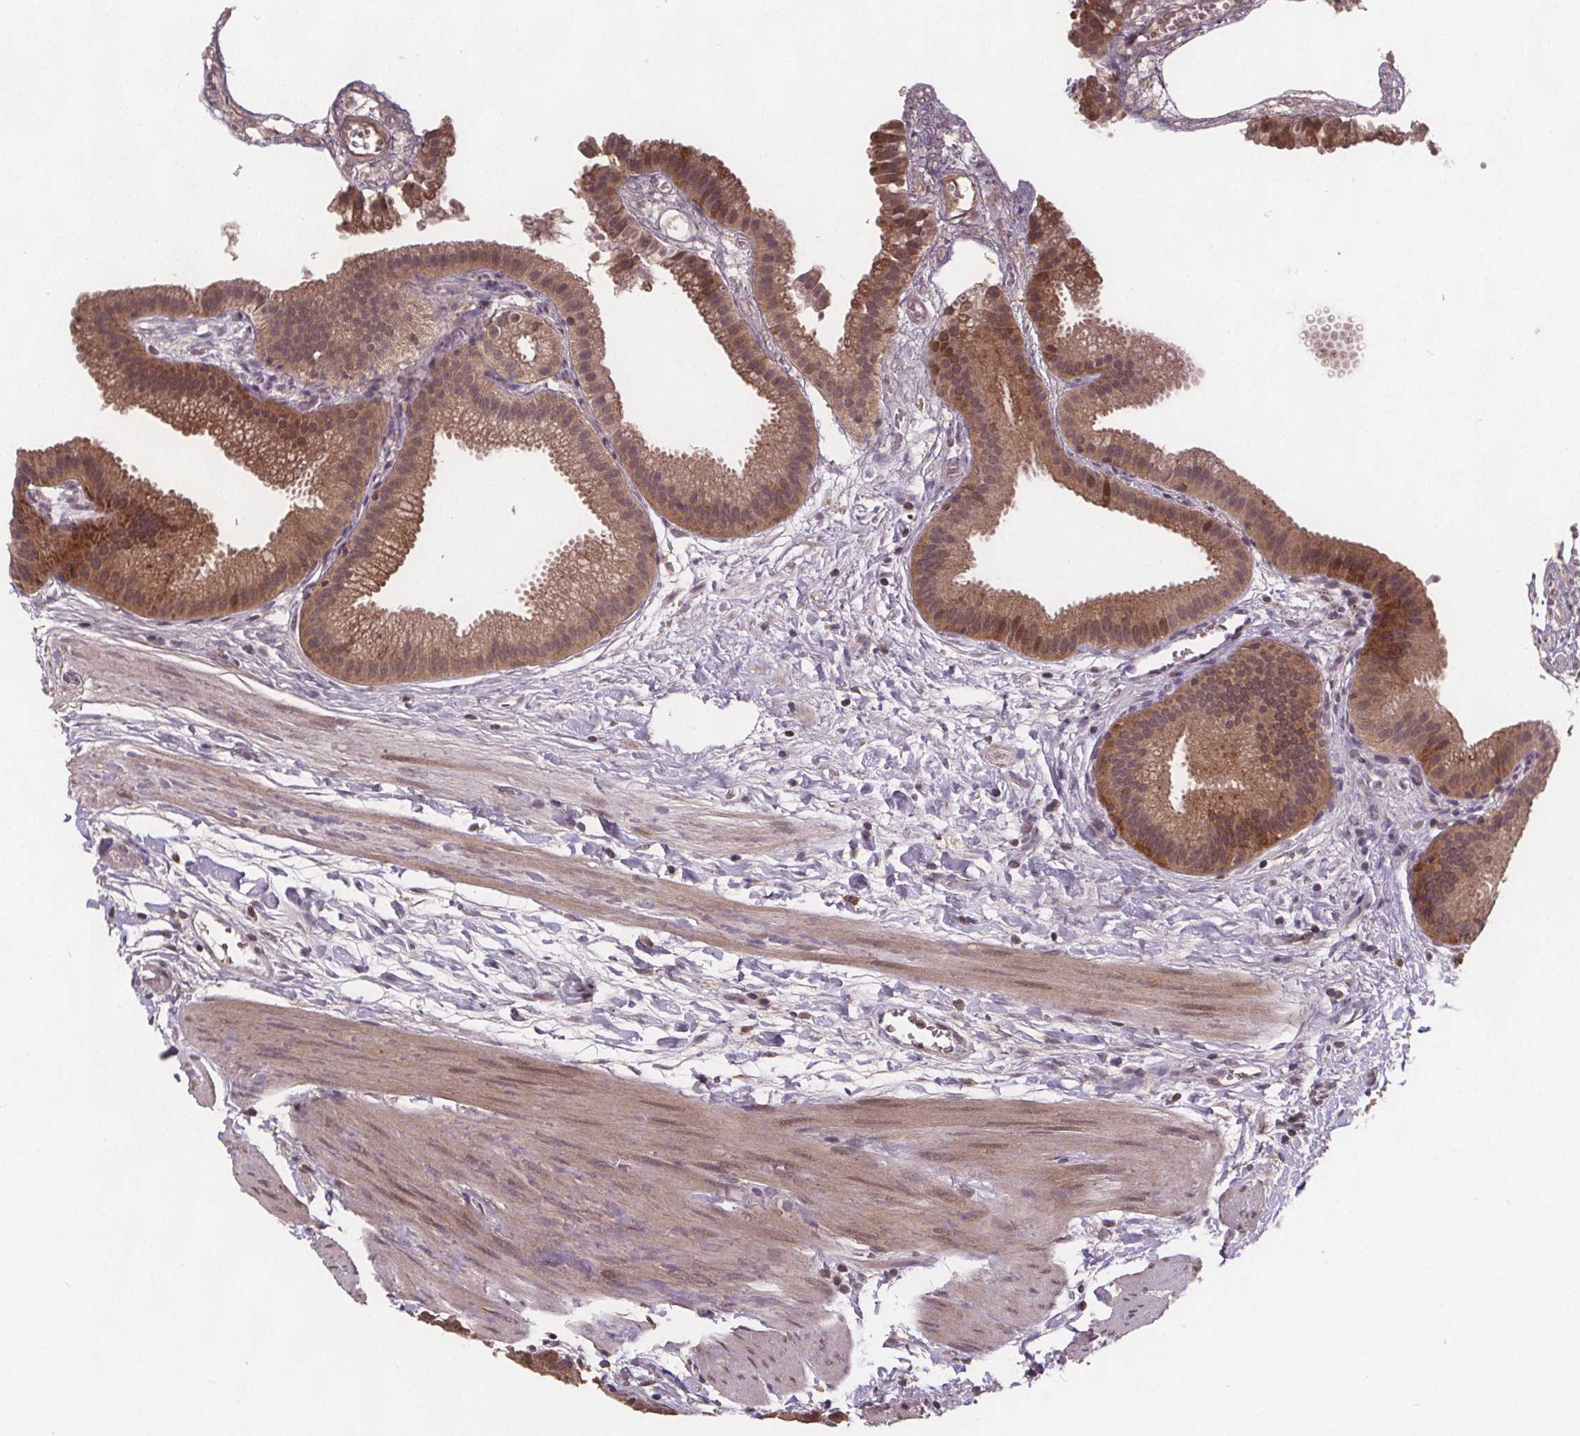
{"staining": {"intensity": "moderate", "quantity": ">75%", "location": "cytoplasmic/membranous"}, "tissue": "gallbladder", "cell_type": "Glandular cells", "image_type": "normal", "snomed": [{"axis": "morphology", "description": "Normal tissue, NOS"}, {"axis": "topography", "description": "Gallbladder"}], "caption": "Immunohistochemical staining of benign gallbladder displays medium levels of moderate cytoplasmic/membranous positivity in about >75% of glandular cells. (DAB (3,3'-diaminobenzidine) IHC, brown staining for protein, blue staining for nuclei).", "gene": "USP9X", "patient": {"sex": "female", "age": 63}}